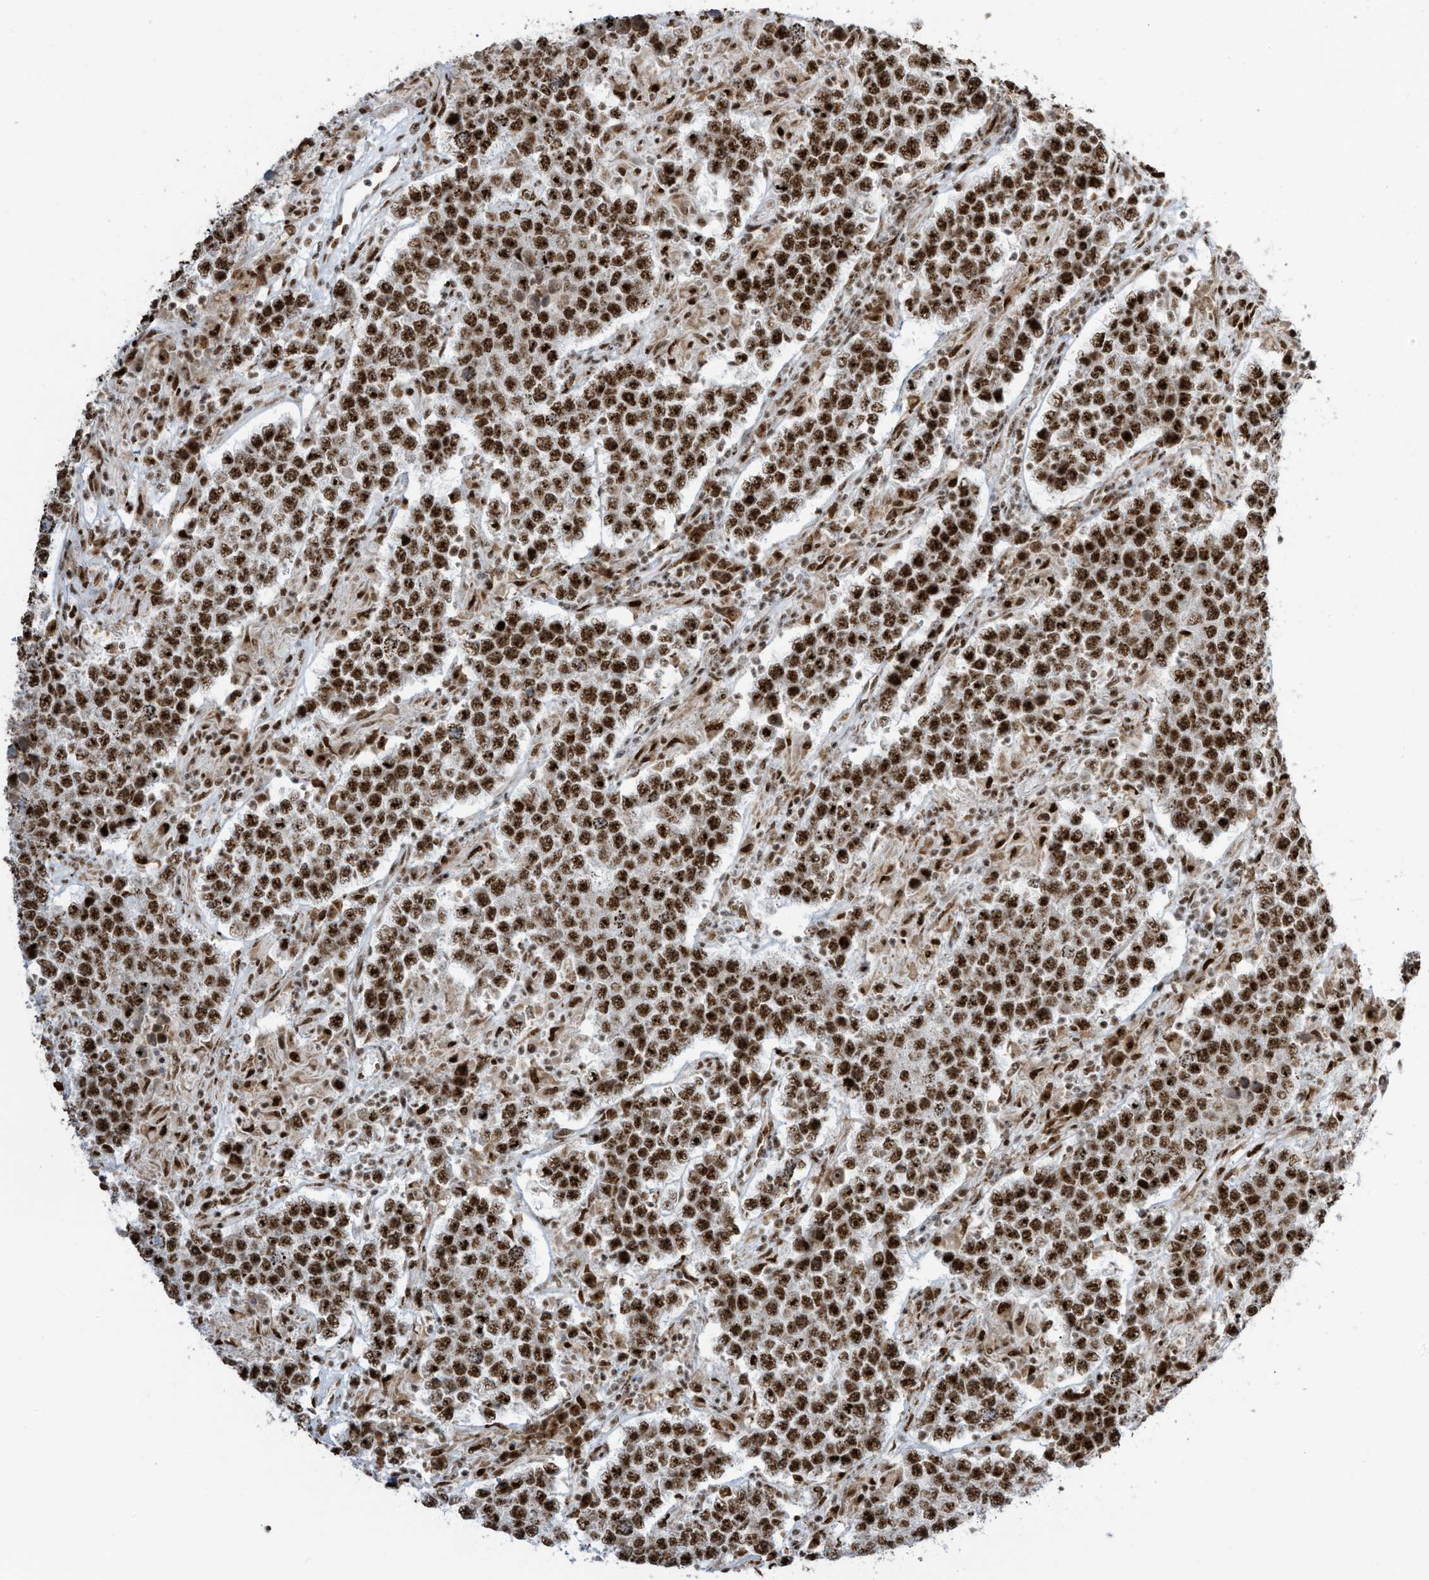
{"staining": {"intensity": "strong", "quantity": ">75%", "location": "nuclear"}, "tissue": "testis cancer", "cell_type": "Tumor cells", "image_type": "cancer", "snomed": [{"axis": "morphology", "description": "Normal tissue, NOS"}, {"axis": "morphology", "description": "Urothelial carcinoma, High grade"}, {"axis": "morphology", "description": "Seminoma, NOS"}, {"axis": "morphology", "description": "Carcinoma, Embryonal, NOS"}, {"axis": "topography", "description": "Urinary bladder"}, {"axis": "topography", "description": "Testis"}], "caption": "A high-resolution micrograph shows immunohistochemistry staining of testis cancer, which displays strong nuclear staining in approximately >75% of tumor cells.", "gene": "LBH", "patient": {"sex": "male", "age": 41}}